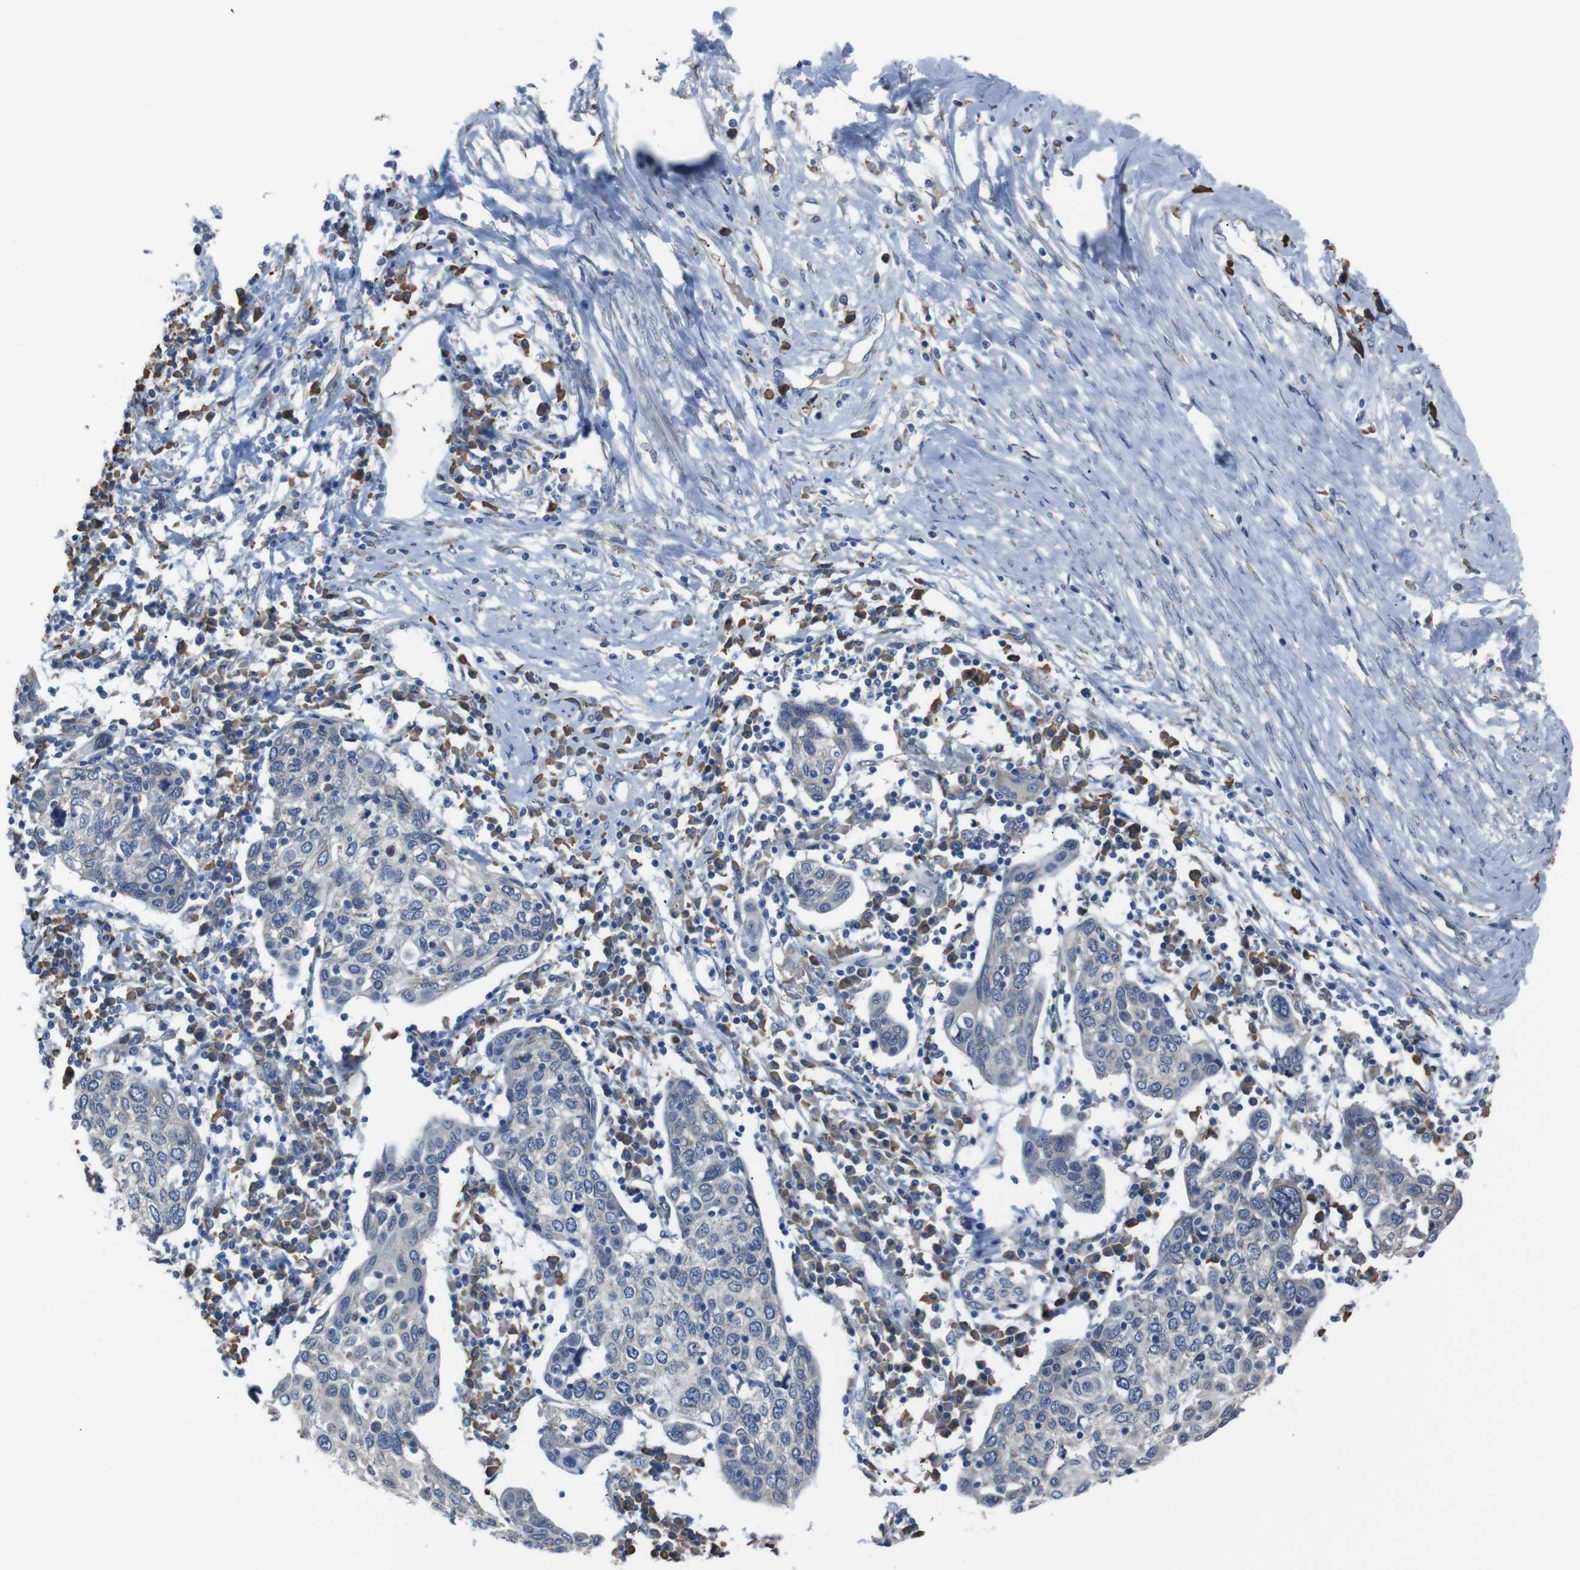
{"staining": {"intensity": "negative", "quantity": "none", "location": "none"}, "tissue": "cervical cancer", "cell_type": "Tumor cells", "image_type": "cancer", "snomed": [{"axis": "morphology", "description": "Squamous cell carcinoma, NOS"}, {"axis": "topography", "description": "Cervix"}], "caption": "Histopathology image shows no protein positivity in tumor cells of cervical cancer (squamous cell carcinoma) tissue.", "gene": "SIGMAR1", "patient": {"sex": "female", "age": 40}}